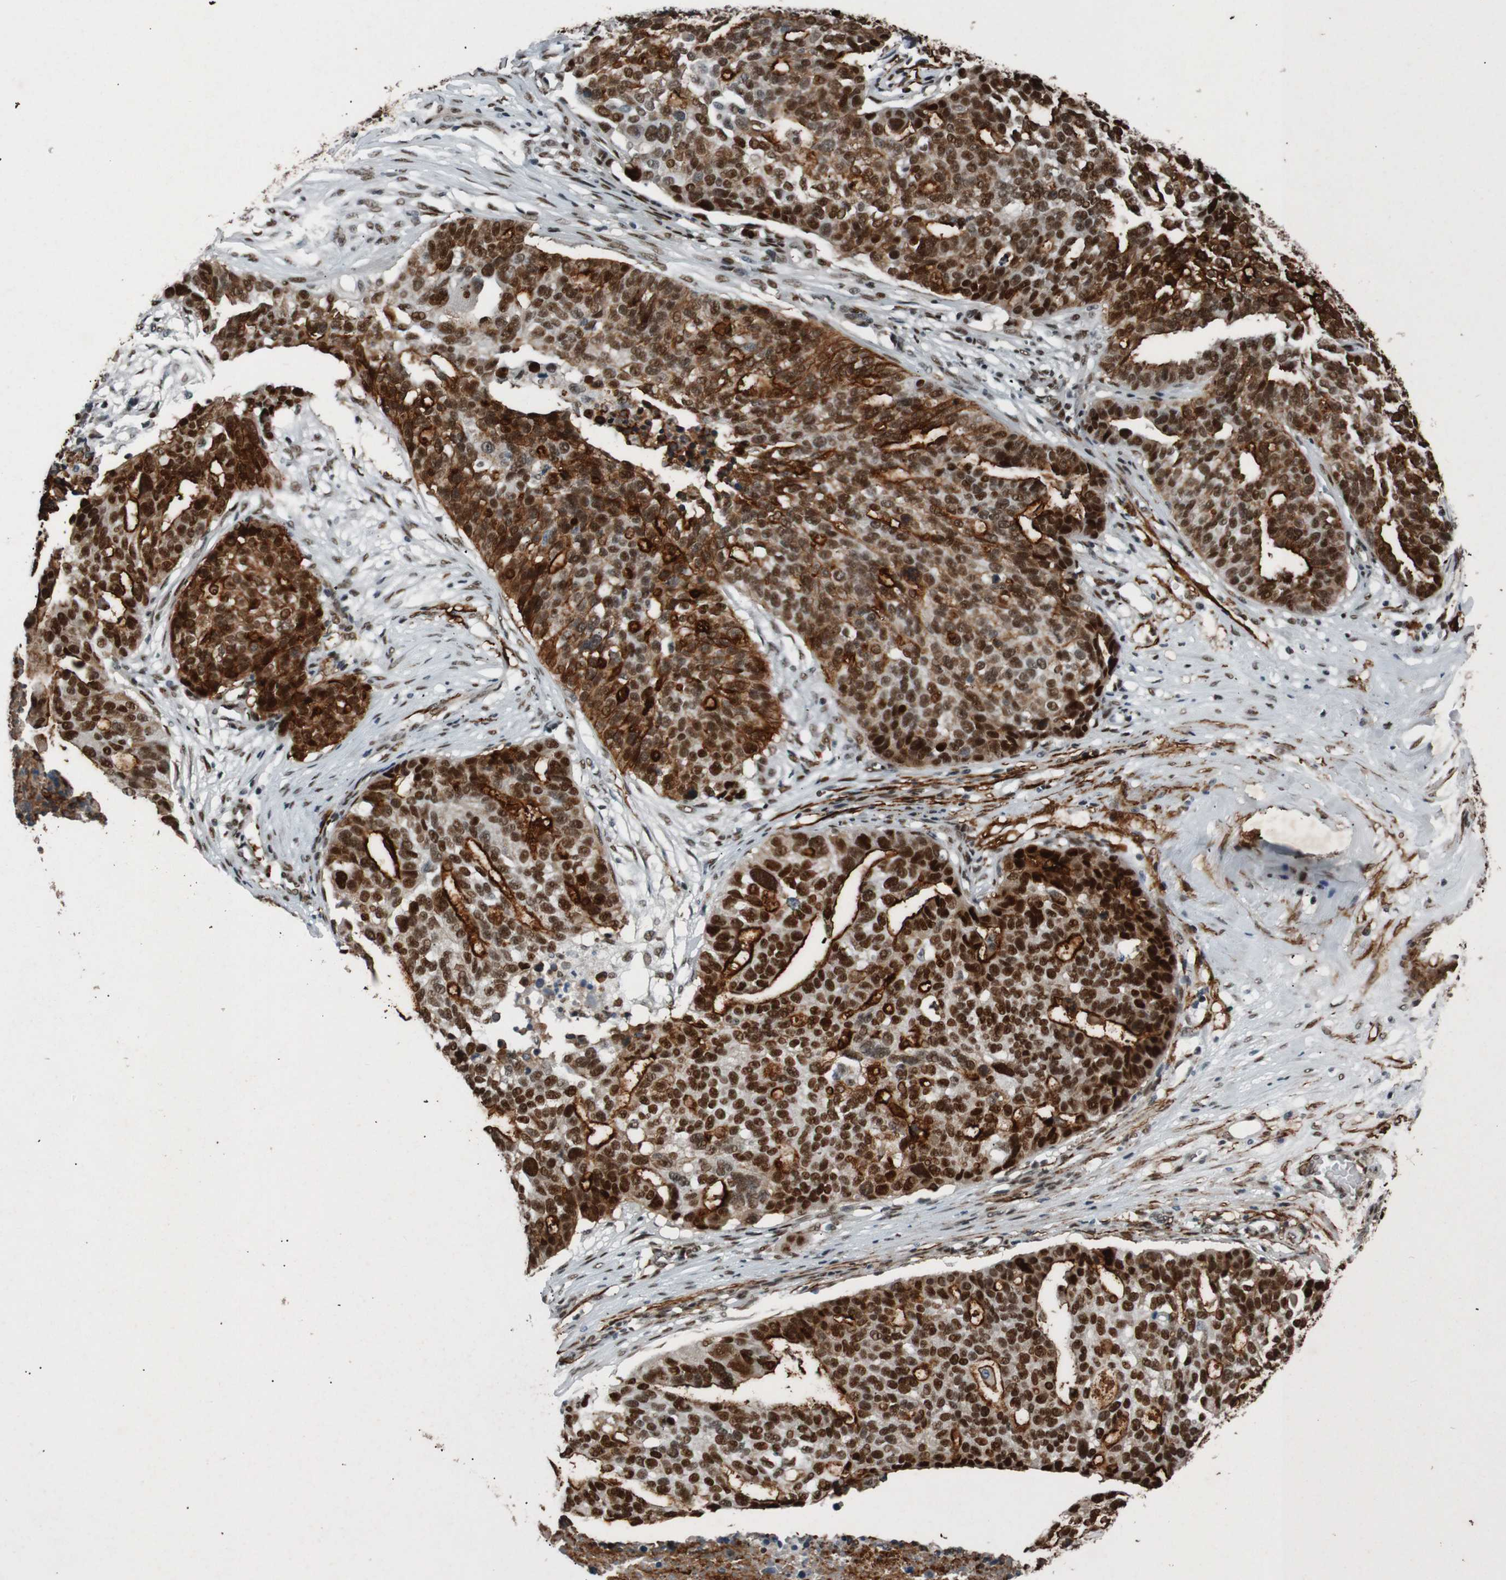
{"staining": {"intensity": "strong", "quantity": ">75%", "location": "cytoplasmic/membranous,nuclear"}, "tissue": "ovarian cancer", "cell_type": "Tumor cells", "image_type": "cancer", "snomed": [{"axis": "morphology", "description": "Cystadenocarcinoma, serous, NOS"}, {"axis": "topography", "description": "Ovary"}], "caption": "This is a micrograph of IHC staining of ovarian cancer (serous cystadenocarcinoma), which shows strong expression in the cytoplasmic/membranous and nuclear of tumor cells.", "gene": "HEXIM1", "patient": {"sex": "female", "age": 59}}